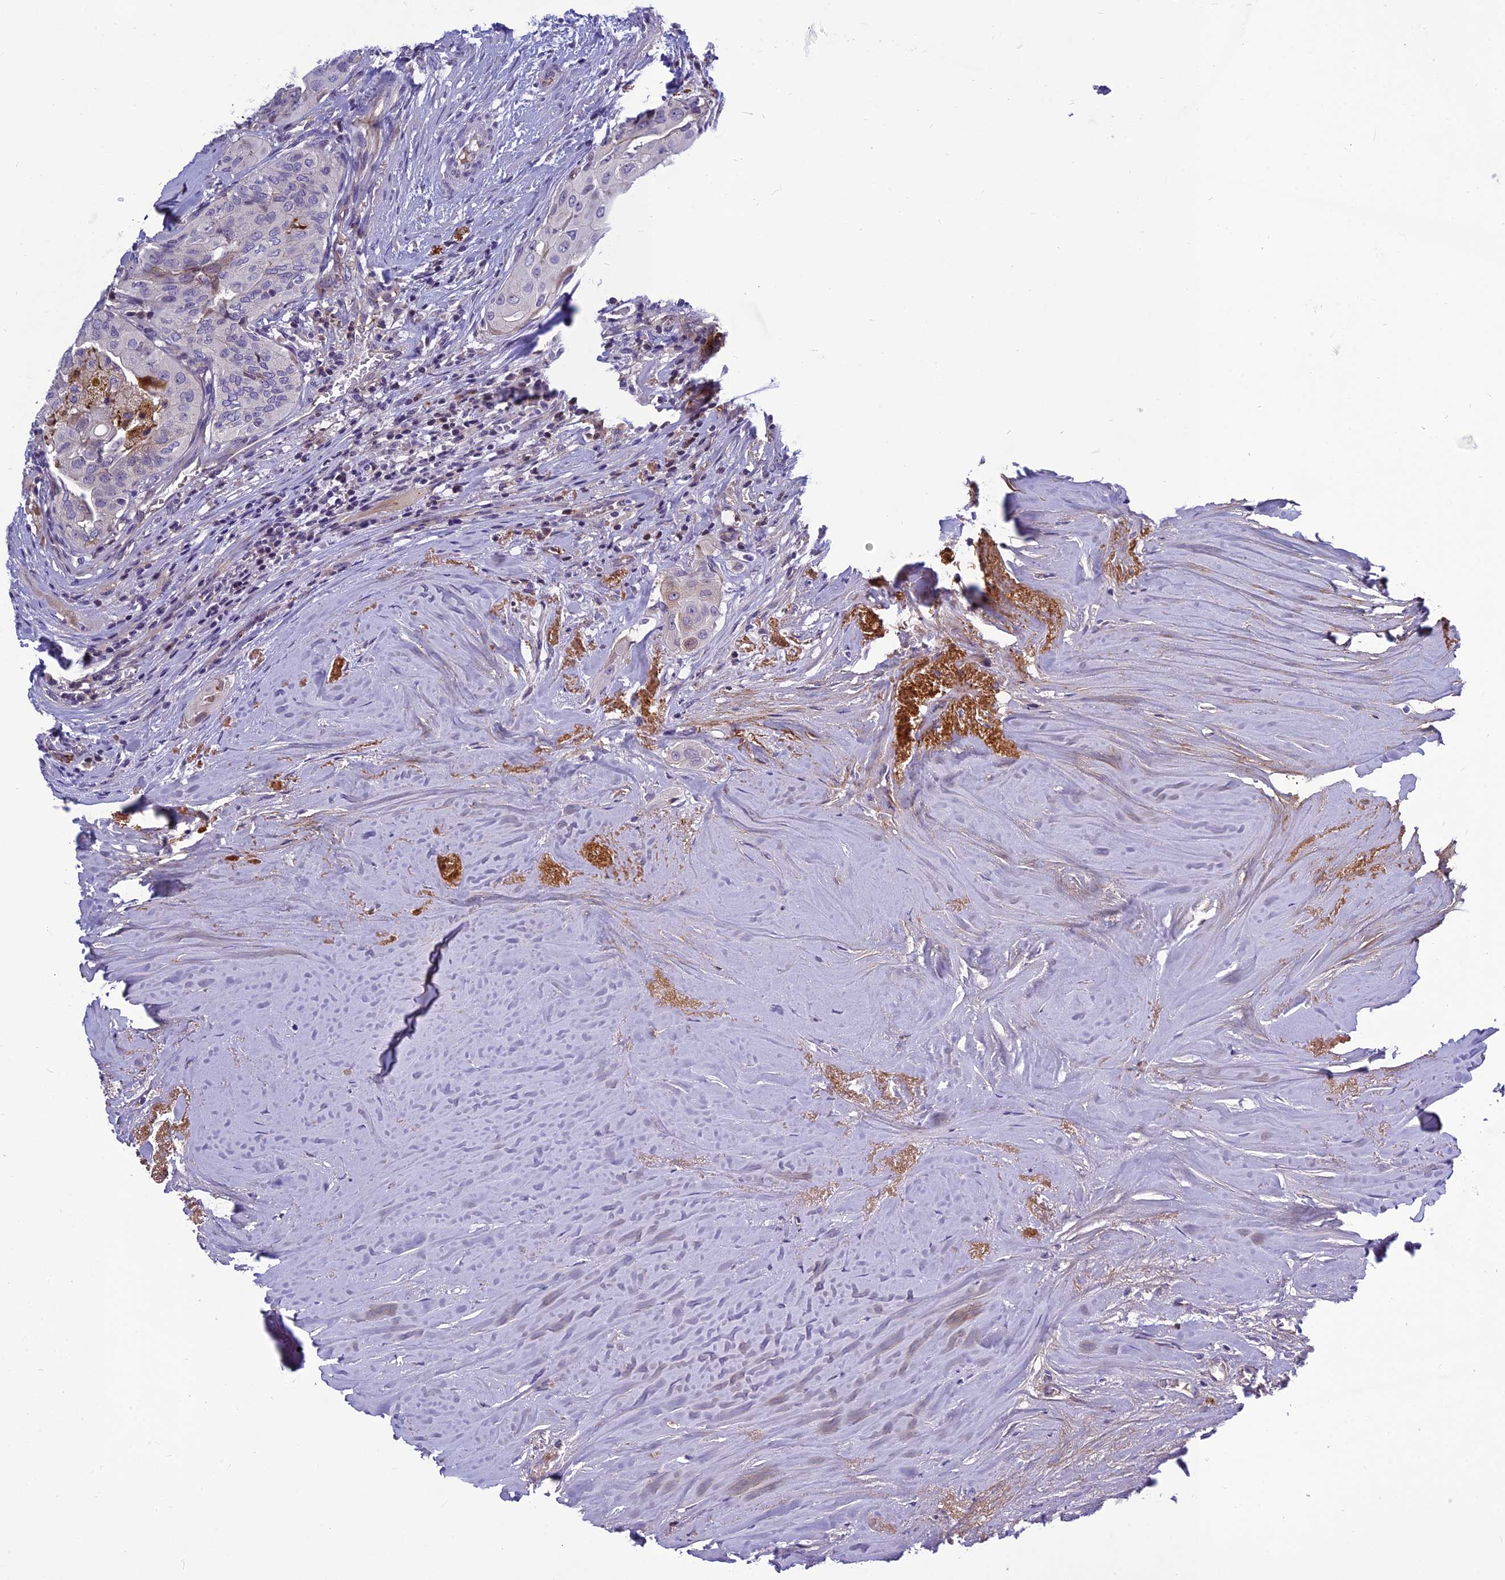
{"staining": {"intensity": "negative", "quantity": "none", "location": "none"}, "tissue": "thyroid cancer", "cell_type": "Tumor cells", "image_type": "cancer", "snomed": [{"axis": "morphology", "description": "Papillary adenocarcinoma, NOS"}, {"axis": "topography", "description": "Thyroid gland"}], "caption": "Immunohistochemical staining of human papillary adenocarcinoma (thyroid) shows no significant positivity in tumor cells. The staining is performed using DAB brown chromogen with nuclei counter-stained in using hematoxylin.", "gene": "CLEC11A", "patient": {"sex": "female", "age": 59}}